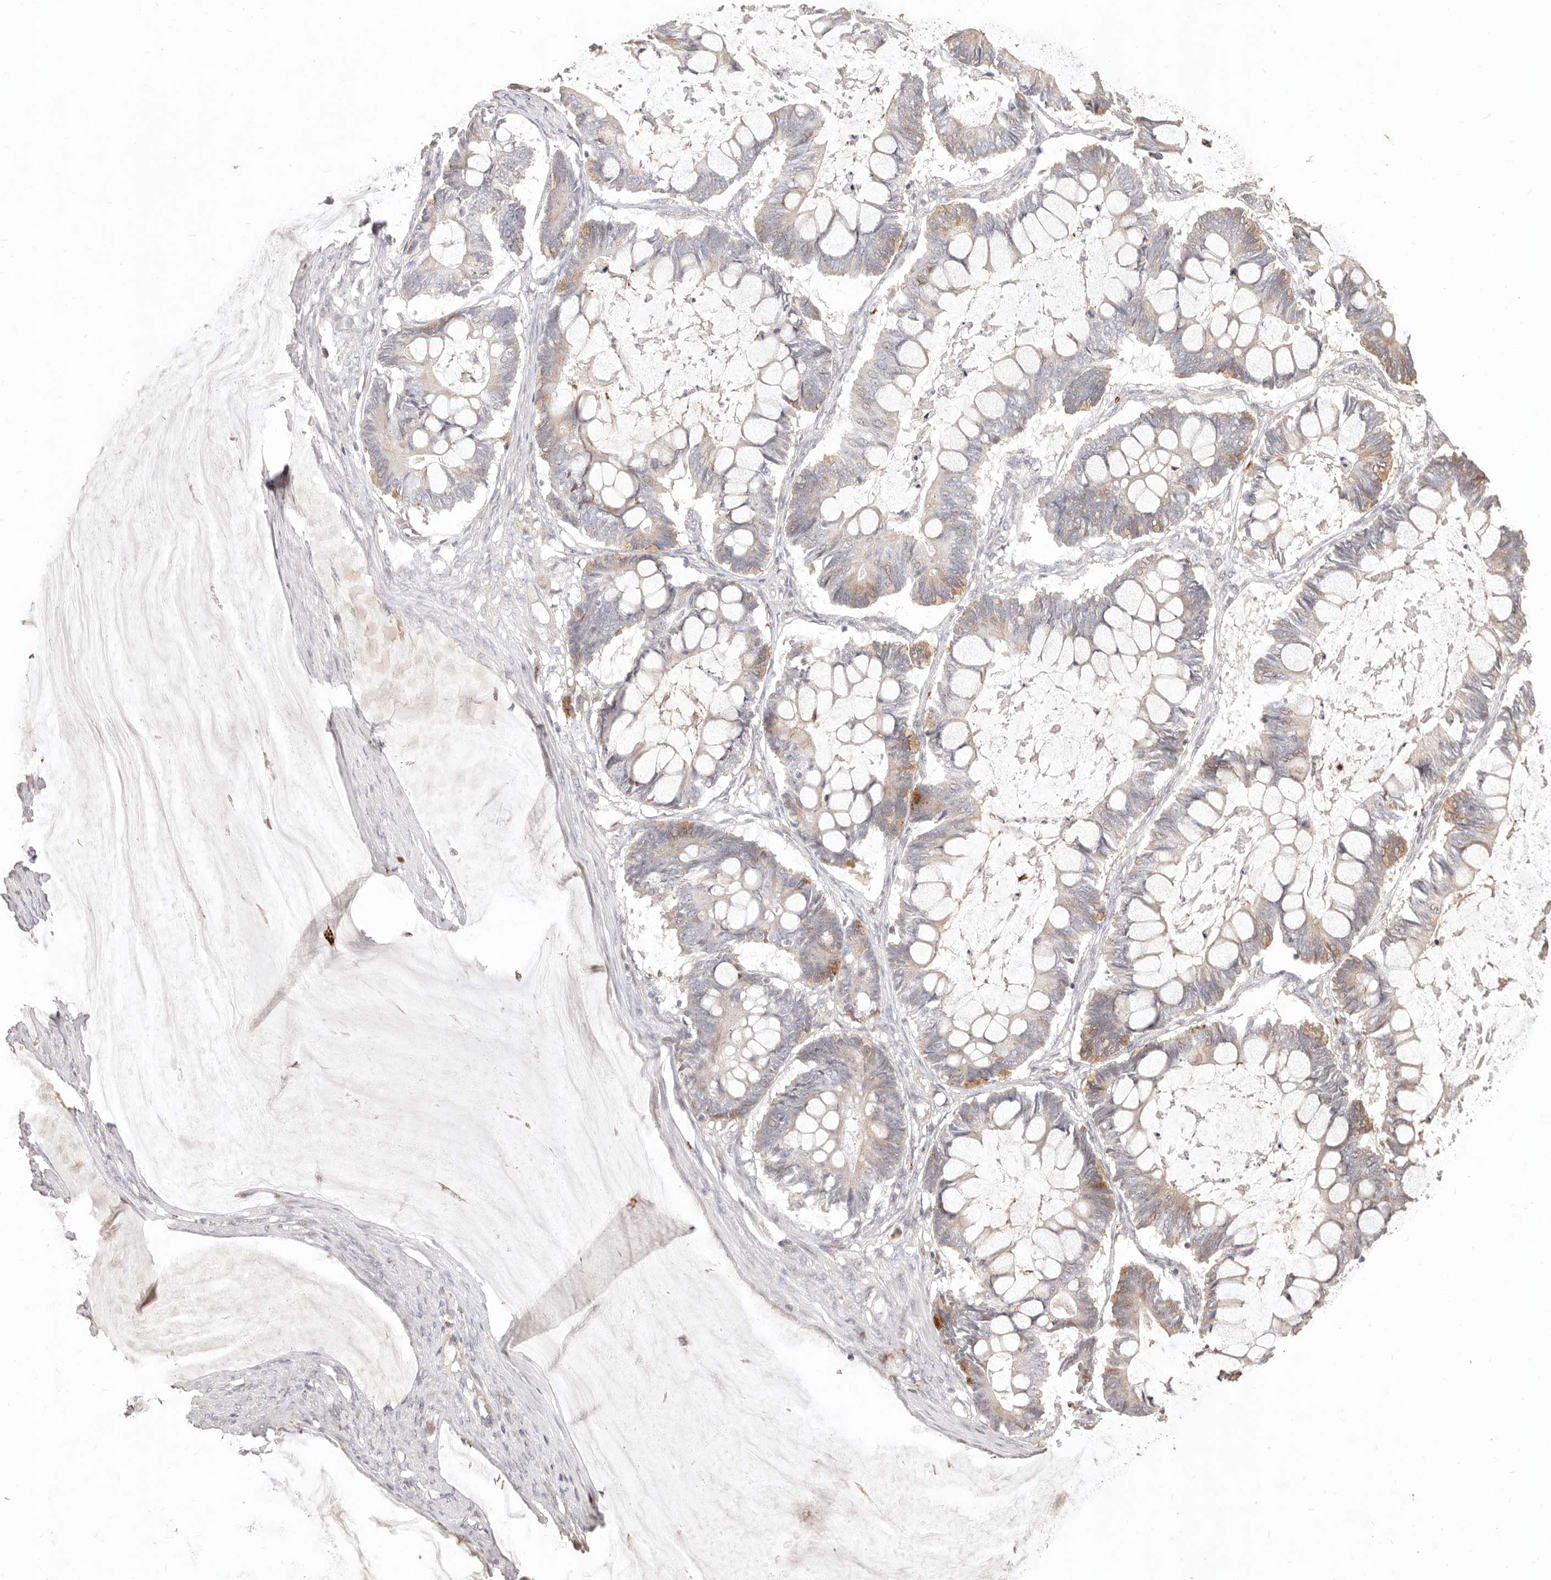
{"staining": {"intensity": "weak", "quantity": "25%-75%", "location": "cytoplasmic/membranous"}, "tissue": "ovarian cancer", "cell_type": "Tumor cells", "image_type": "cancer", "snomed": [{"axis": "morphology", "description": "Cystadenocarcinoma, mucinous, NOS"}, {"axis": "topography", "description": "Ovary"}], "caption": "Brown immunohistochemical staining in ovarian mucinous cystadenocarcinoma demonstrates weak cytoplasmic/membranous expression in approximately 25%-75% of tumor cells. Using DAB (3,3'-diaminobenzidine) (brown) and hematoxylin (blue) stains, captured at high magnification using brightfield microscopy.", "gene": "KIF9", "patient": {"sex": "female", "age": 61}}